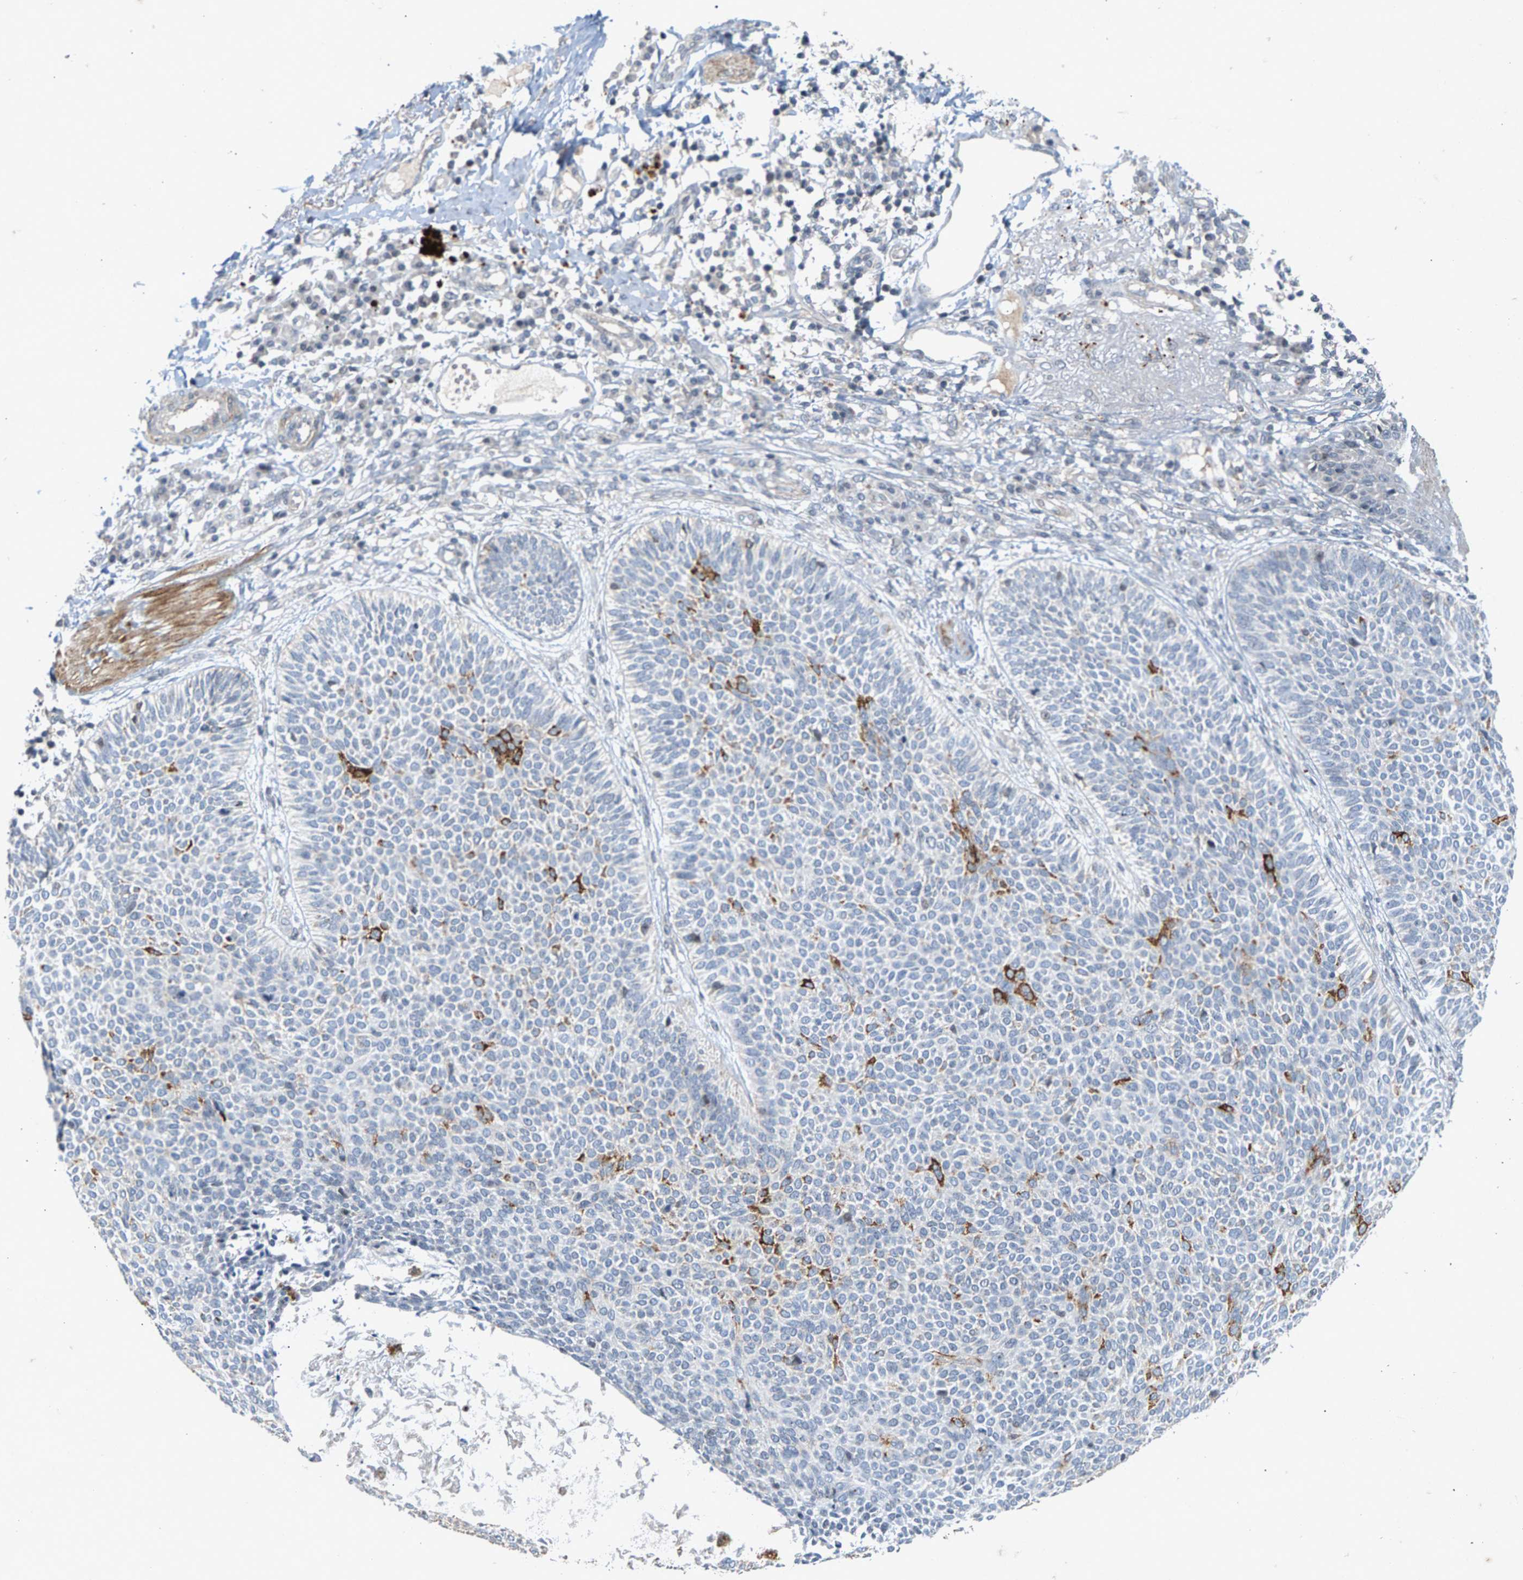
{"staining": {"intensity": "strong", "quantity": "<25%", "location": "cytoplasmic/membranous"}, "tissue": "skin cancer", "cell_type": "Tumor cells", "image_type": "cancer", "snomed": [{"axis": "morphology", "description": "Normal tissue, NOS"}, {"axis": "morphology", "description": "Basal cell carcinoma"}, {"axis": "topography", "description": "Skin"}], "caption": "High-power microscopy captured an immunohistochemistry image of basal cell carcinoma (skin), revealing strong cytoplasmic/membranous positivity in approximately <25% of tumor cells.", "gene": "ZPR1", "patient": {"sex": "male", "age": 52}}